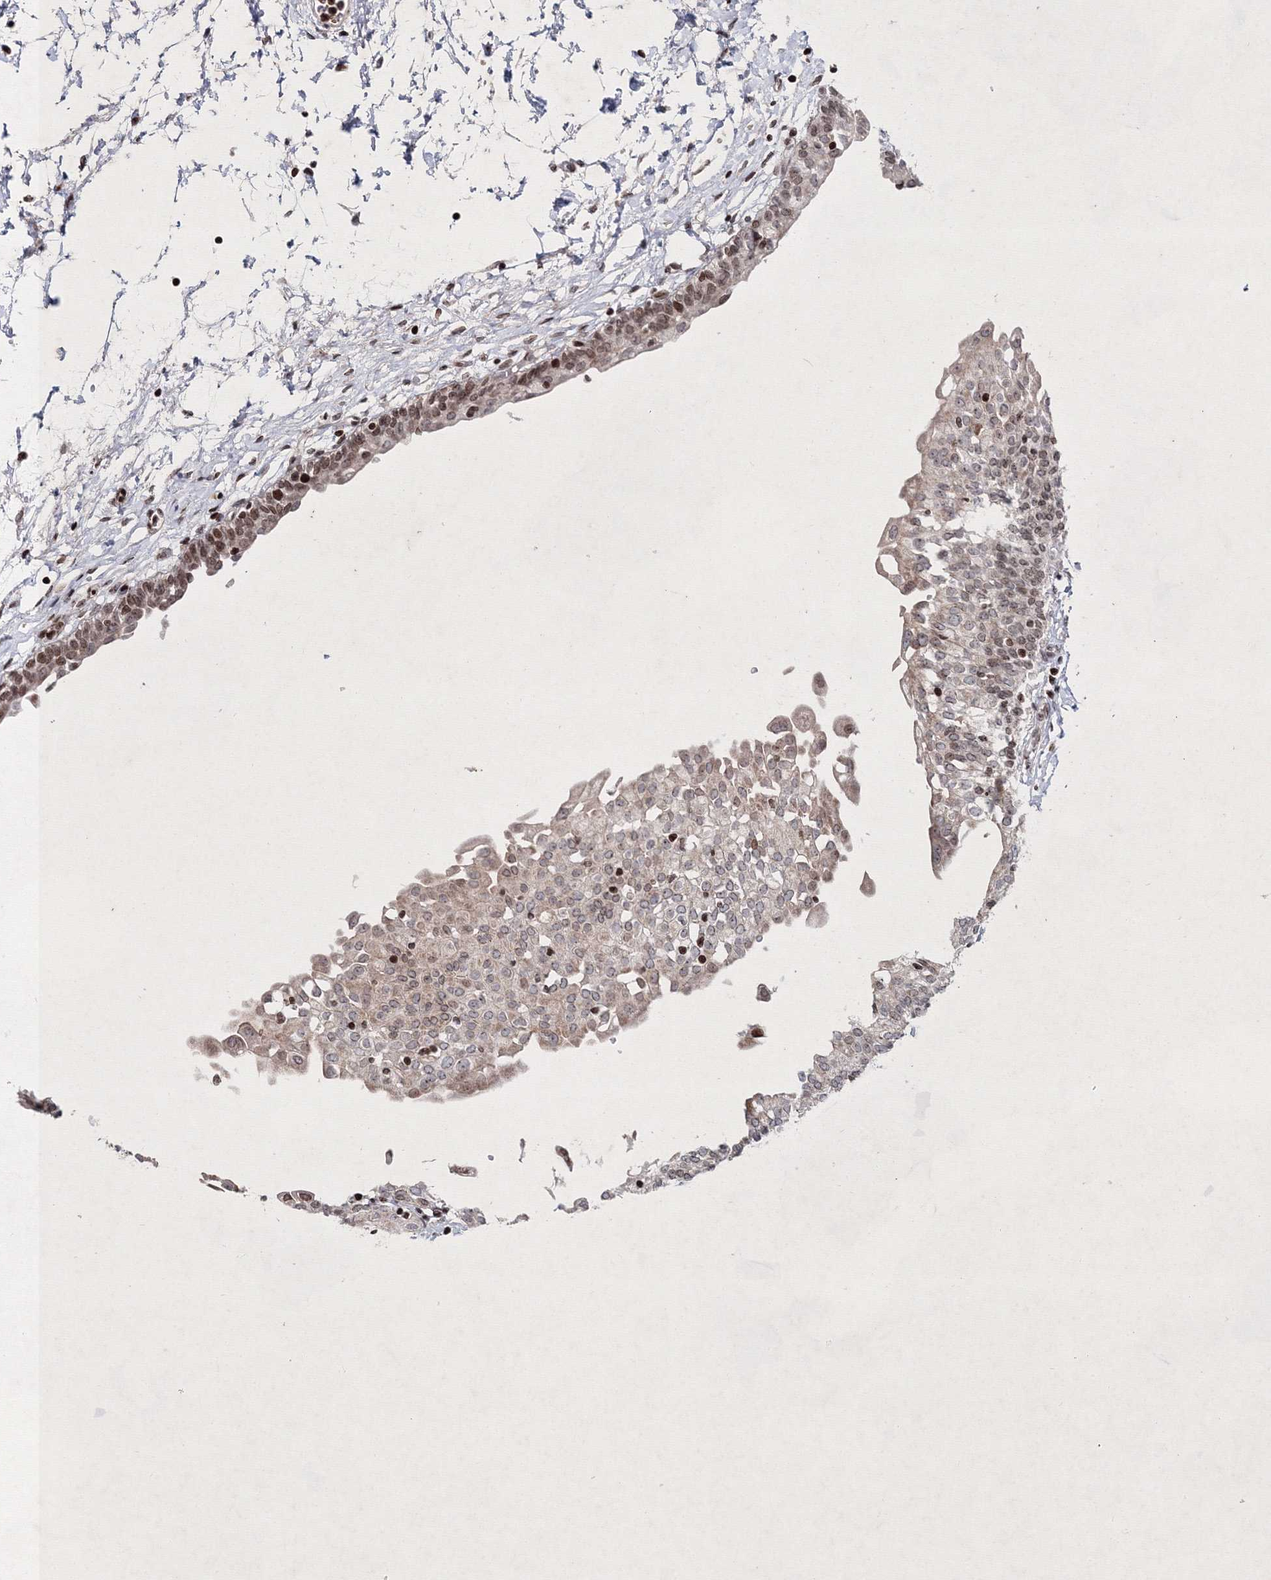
{"staining": {"intensity": "moderate", "quantity": ">75%", "location": "cytoplasmic/membranous,nuclear"}, "tissue": "urinary bladder", "cell_type": "Urothelial cells", "image_type": "normal", "snomed": [{"axis": "morphology", "description": "Normal tissue, NOS"}, {"axis": "topography", "description": "Urinary bladder"}], "caption": "Approximately >75% of urothelial cells in unremarkable human urinary bladder display moderate cytoplasmic/membranous,nuclear protein staining as visualized by brown immunohistochemical staining.", "gene": "SMIM29", "patient": {"sex": "male", "age": 55}}